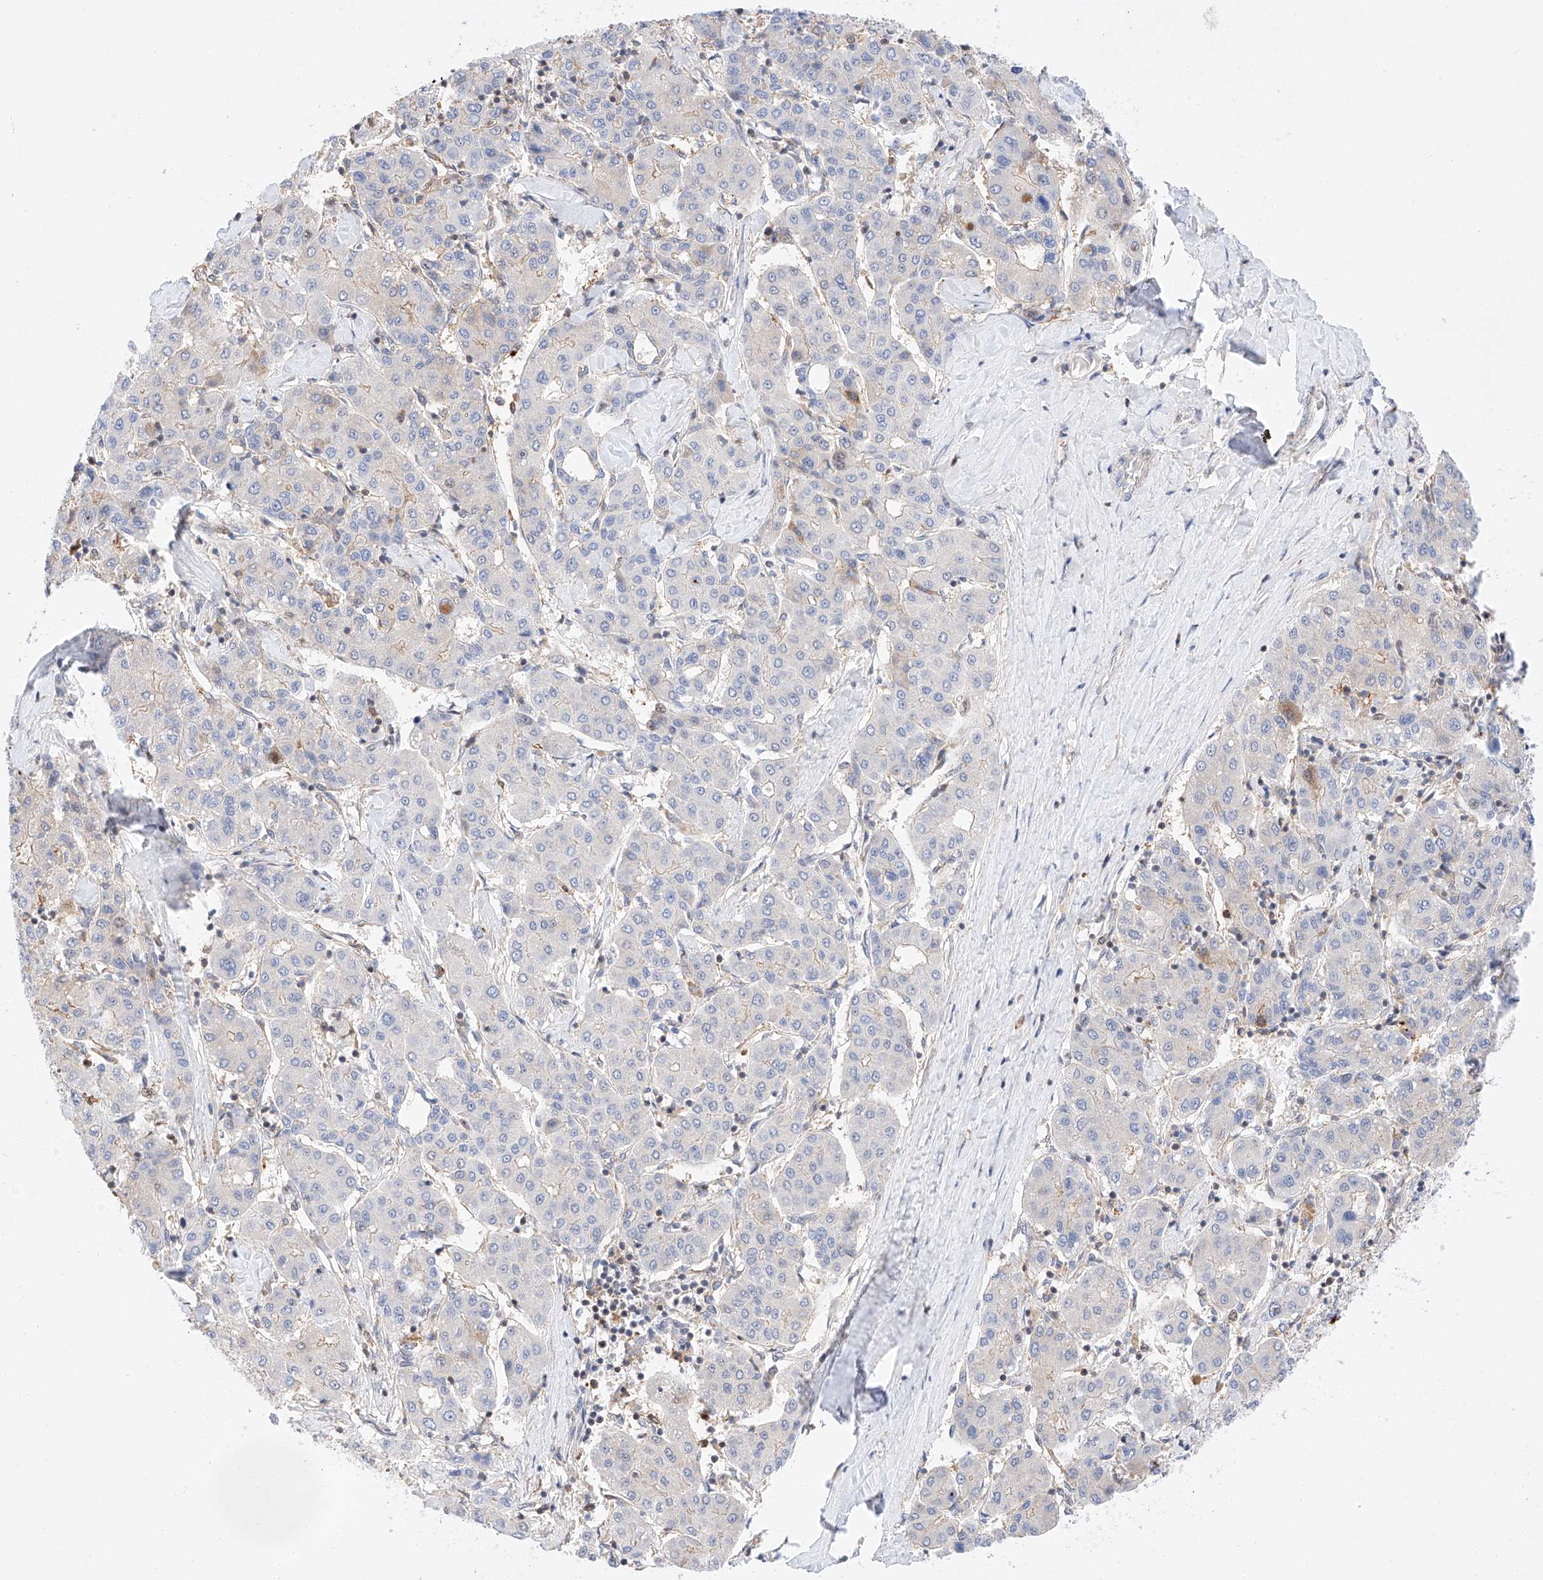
{"staining": {"intensity": "negative", "quantity": "none", "location": "none"}, "tissue": "liver cancer", "cell_type": "Tumor cells", "image_type": "cancer", "snomed": [{"axis": "morphology", "description": "Carcinoma, Hepatocellular, NOS"}, {"axis": "topography", "description": "Liver"}], "caption": "This is an immunohistochemistry image of hepatocellular carcinoma (liver). There is no staining in tumor cells.", "gene": "HDAC9", "patient": {"sex": "male", "age": 65}}